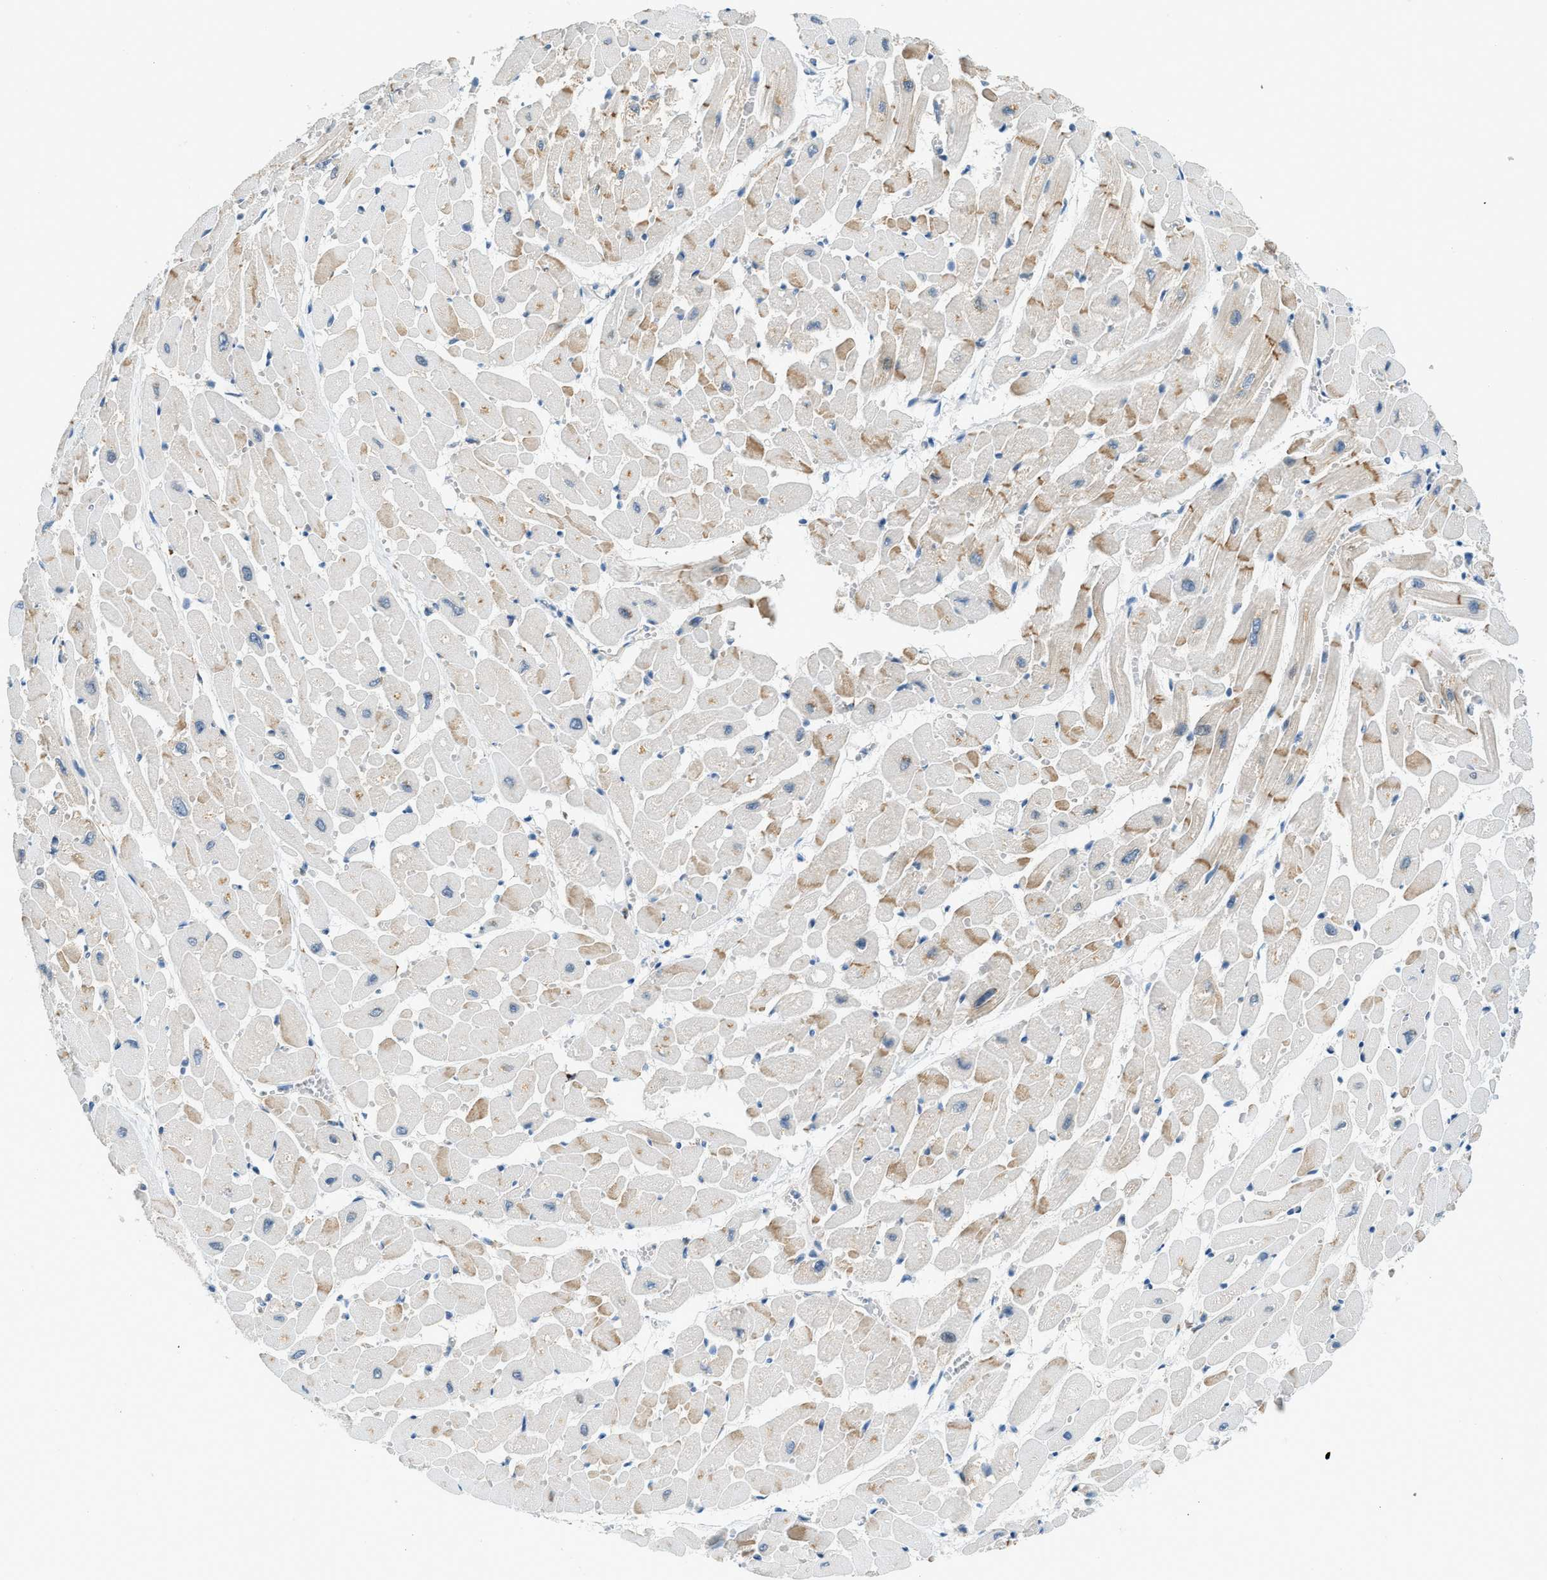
{"staining": {"intensity": "moderate", "quantity": "25%-75%", "location": "cytoplasmic/membranous"}, "tissue": "heart muscle", "cell_type": "Cardiomyocytes", "image_type": "normal", "snomed": [{"axis": "morphology", "description": "Normal tissue, NOS"}, {"axis": "topography", "description": "Heart"}], "caption": "Immunohistochemical staining of normal human heart muscle displays moderate cytoplasmic/membranous protein positivity in about 25%-75% of cardiomyocytes.", "gene": "ZNF367", "patient": {"sex": "male", "age": 45}}